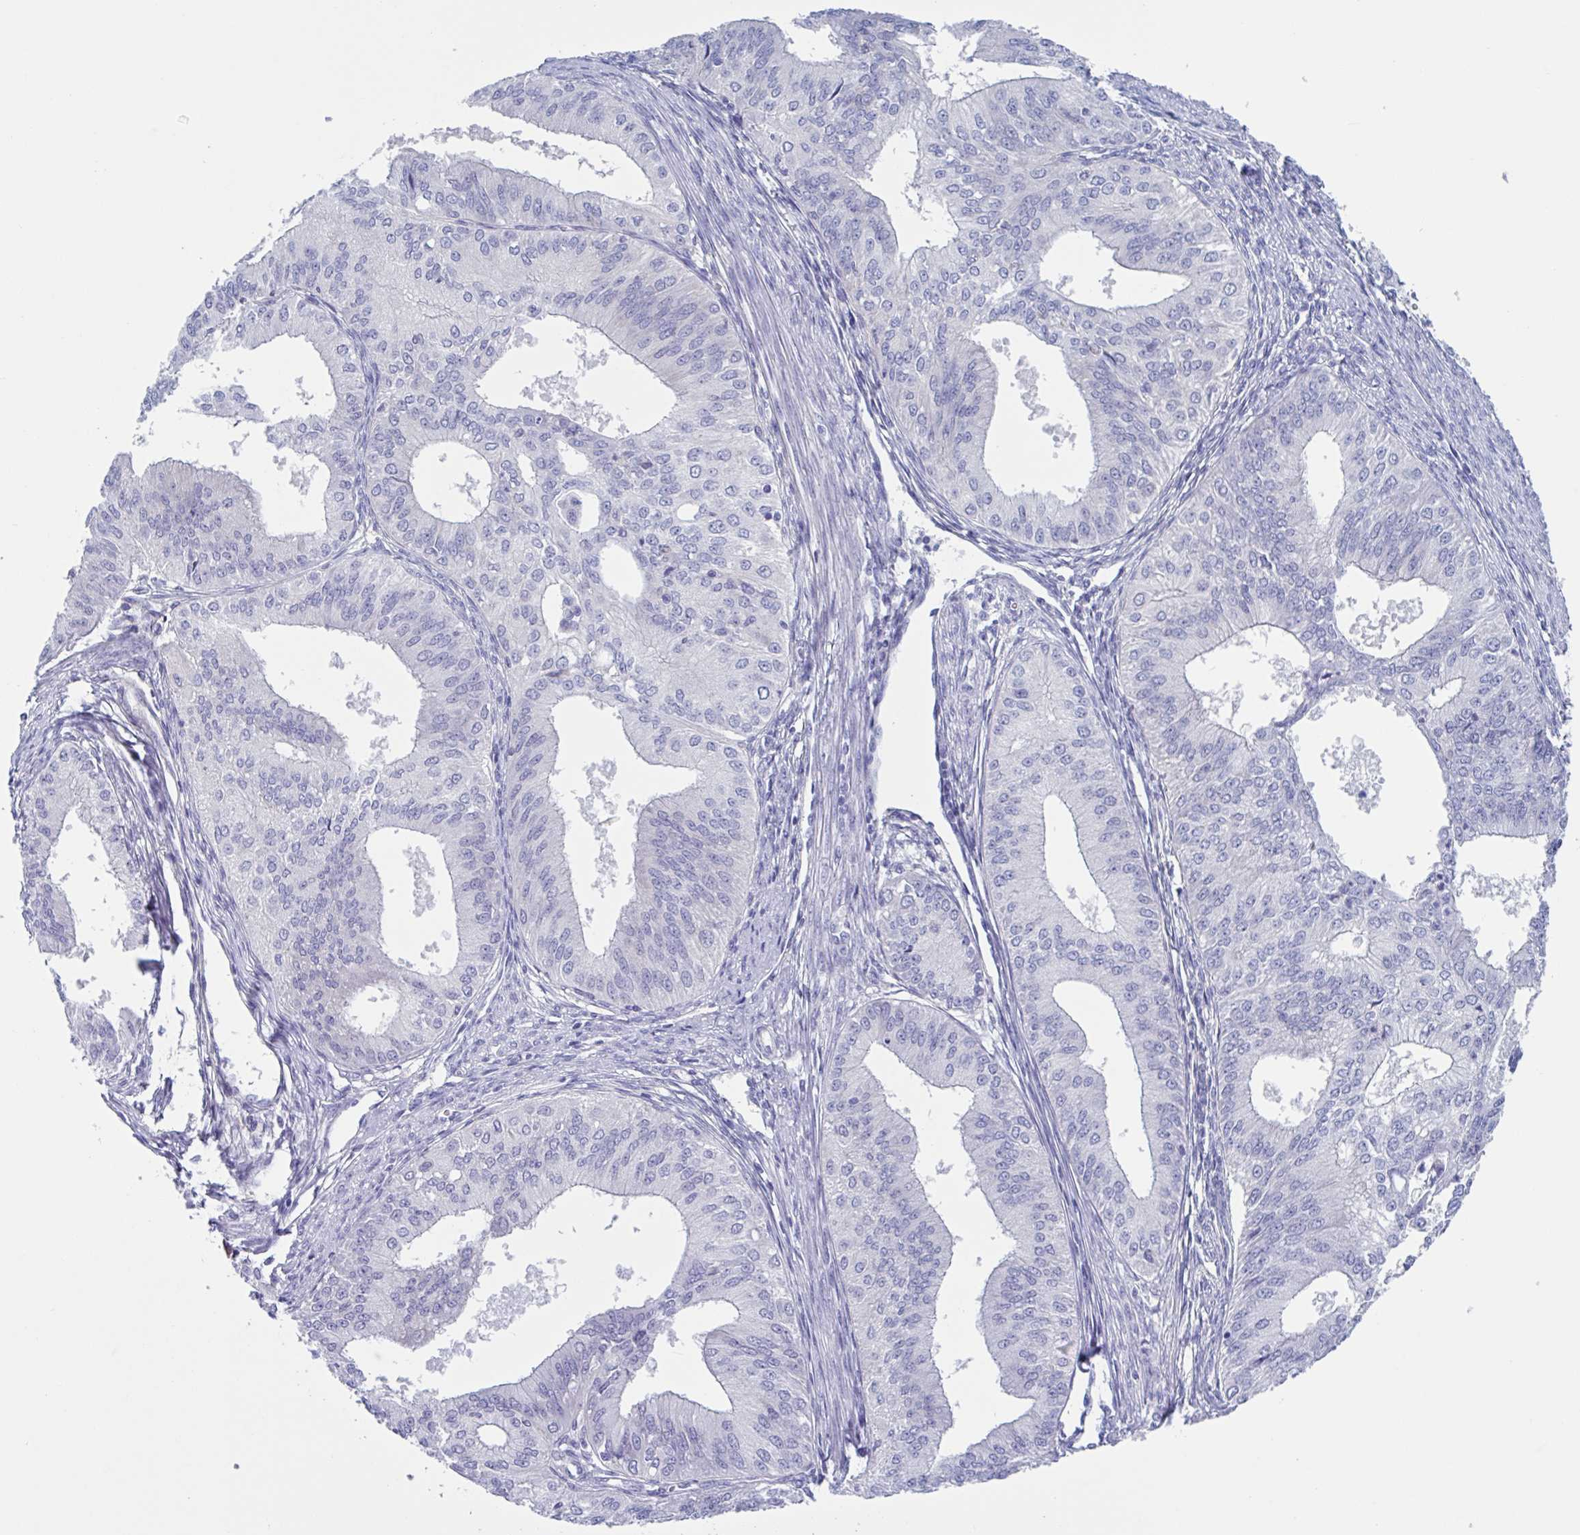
{"staining": {"intensity": "negative", "quantity": "none", "location": "none"}, "tissue": "endometrial cancer", "cell_type": "Tumor cells", "image_type": "cancer", "snomed": [{"axis": "morphology", "description": "Adenocarcinoma, NOS"}, {"axis": "topography", "description": "Endometrium"}], "caption": "Tumor cells show no significant protein expression in endometrial cancer.", "gene": "LPIN3", "patient": {"sex": "female", "age": 50}}